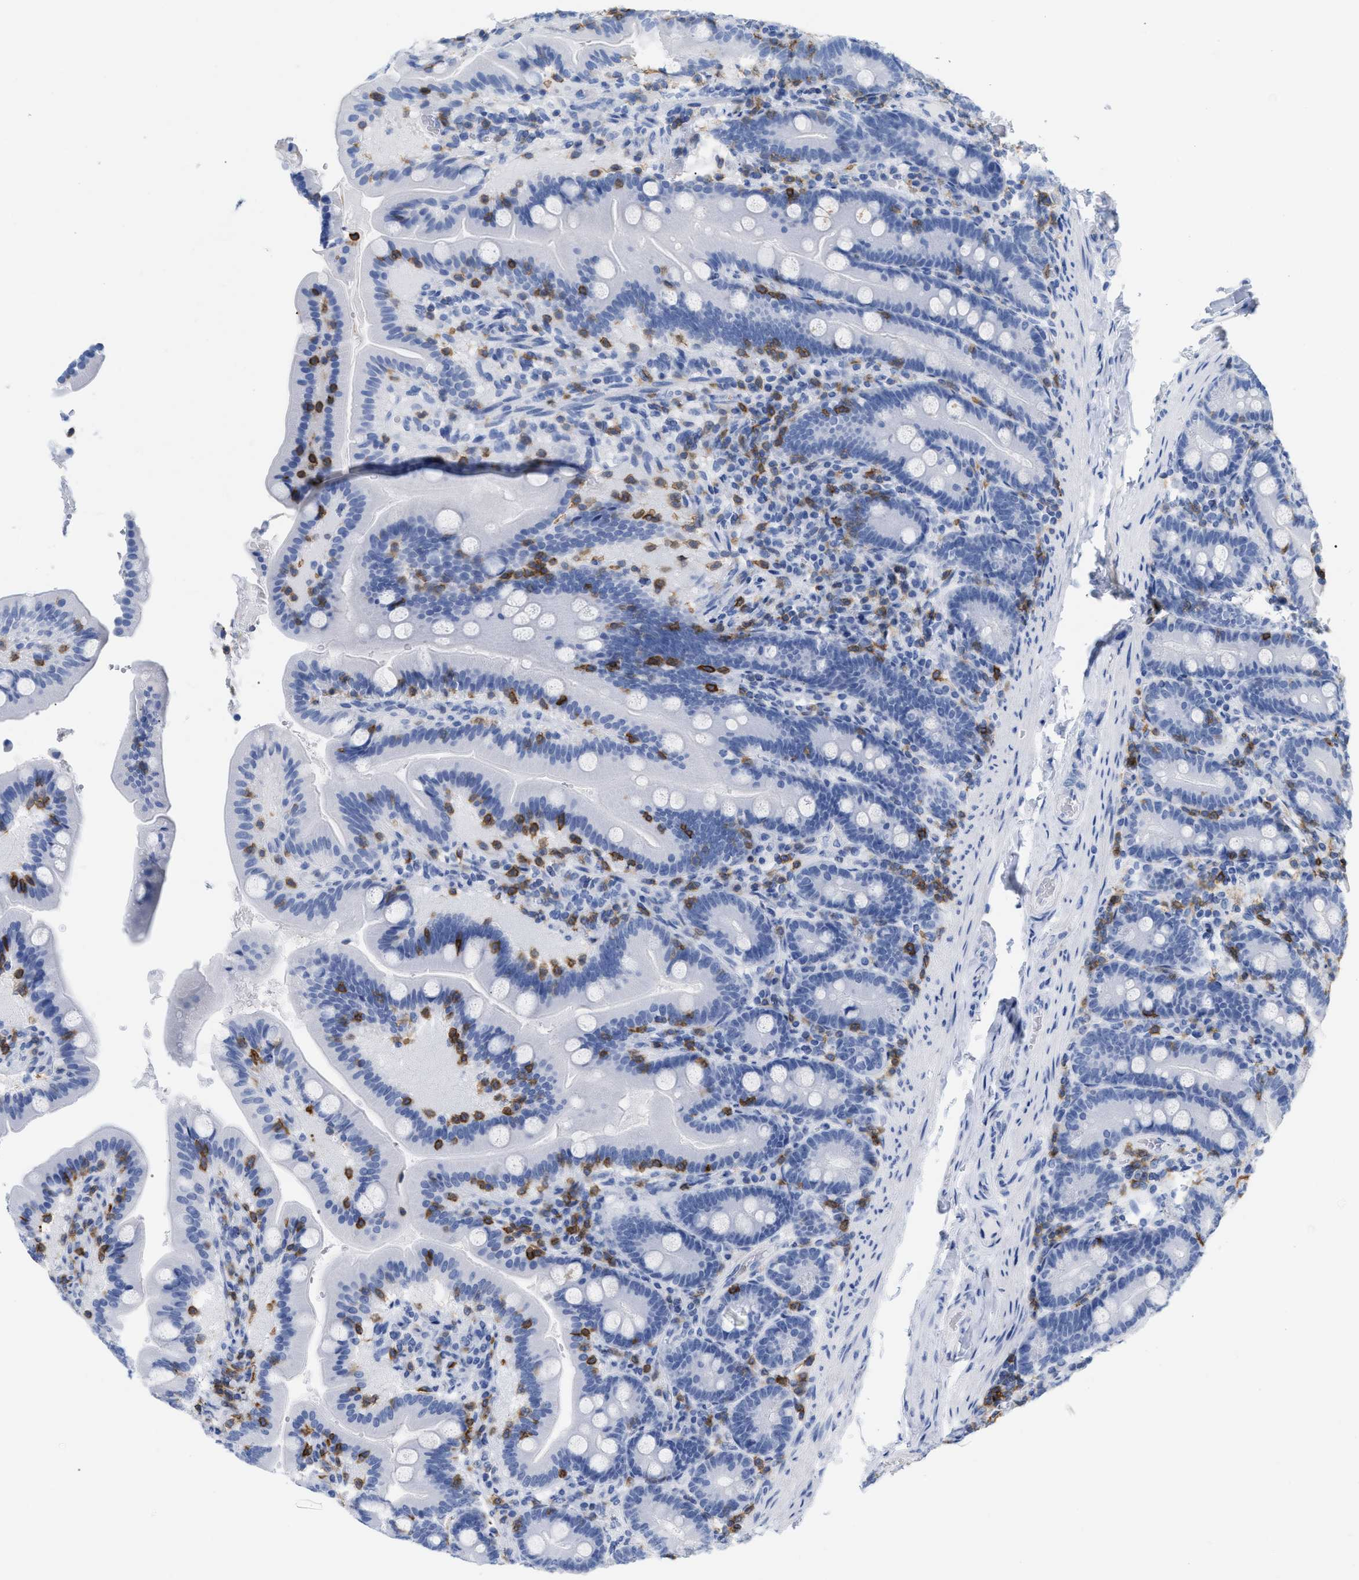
{"staining": {"intensity": "negative", "quantity": "none", "location": "none"}, "tissue": "duodenum", "cell_type": "Glandular cells", "image_type": "normal", "snomed": [{"axis": "morphology", "description": "Normal tissue, NOS"}, {"axis": "topography", "description": "Duodenum"}], "caption": "Human duodenum stained for a protein using immunohistochemistry (IHC) displays no expression in glandular cells.", "gene": "CD5", "patient": {"sex": "male", "age": 54}}